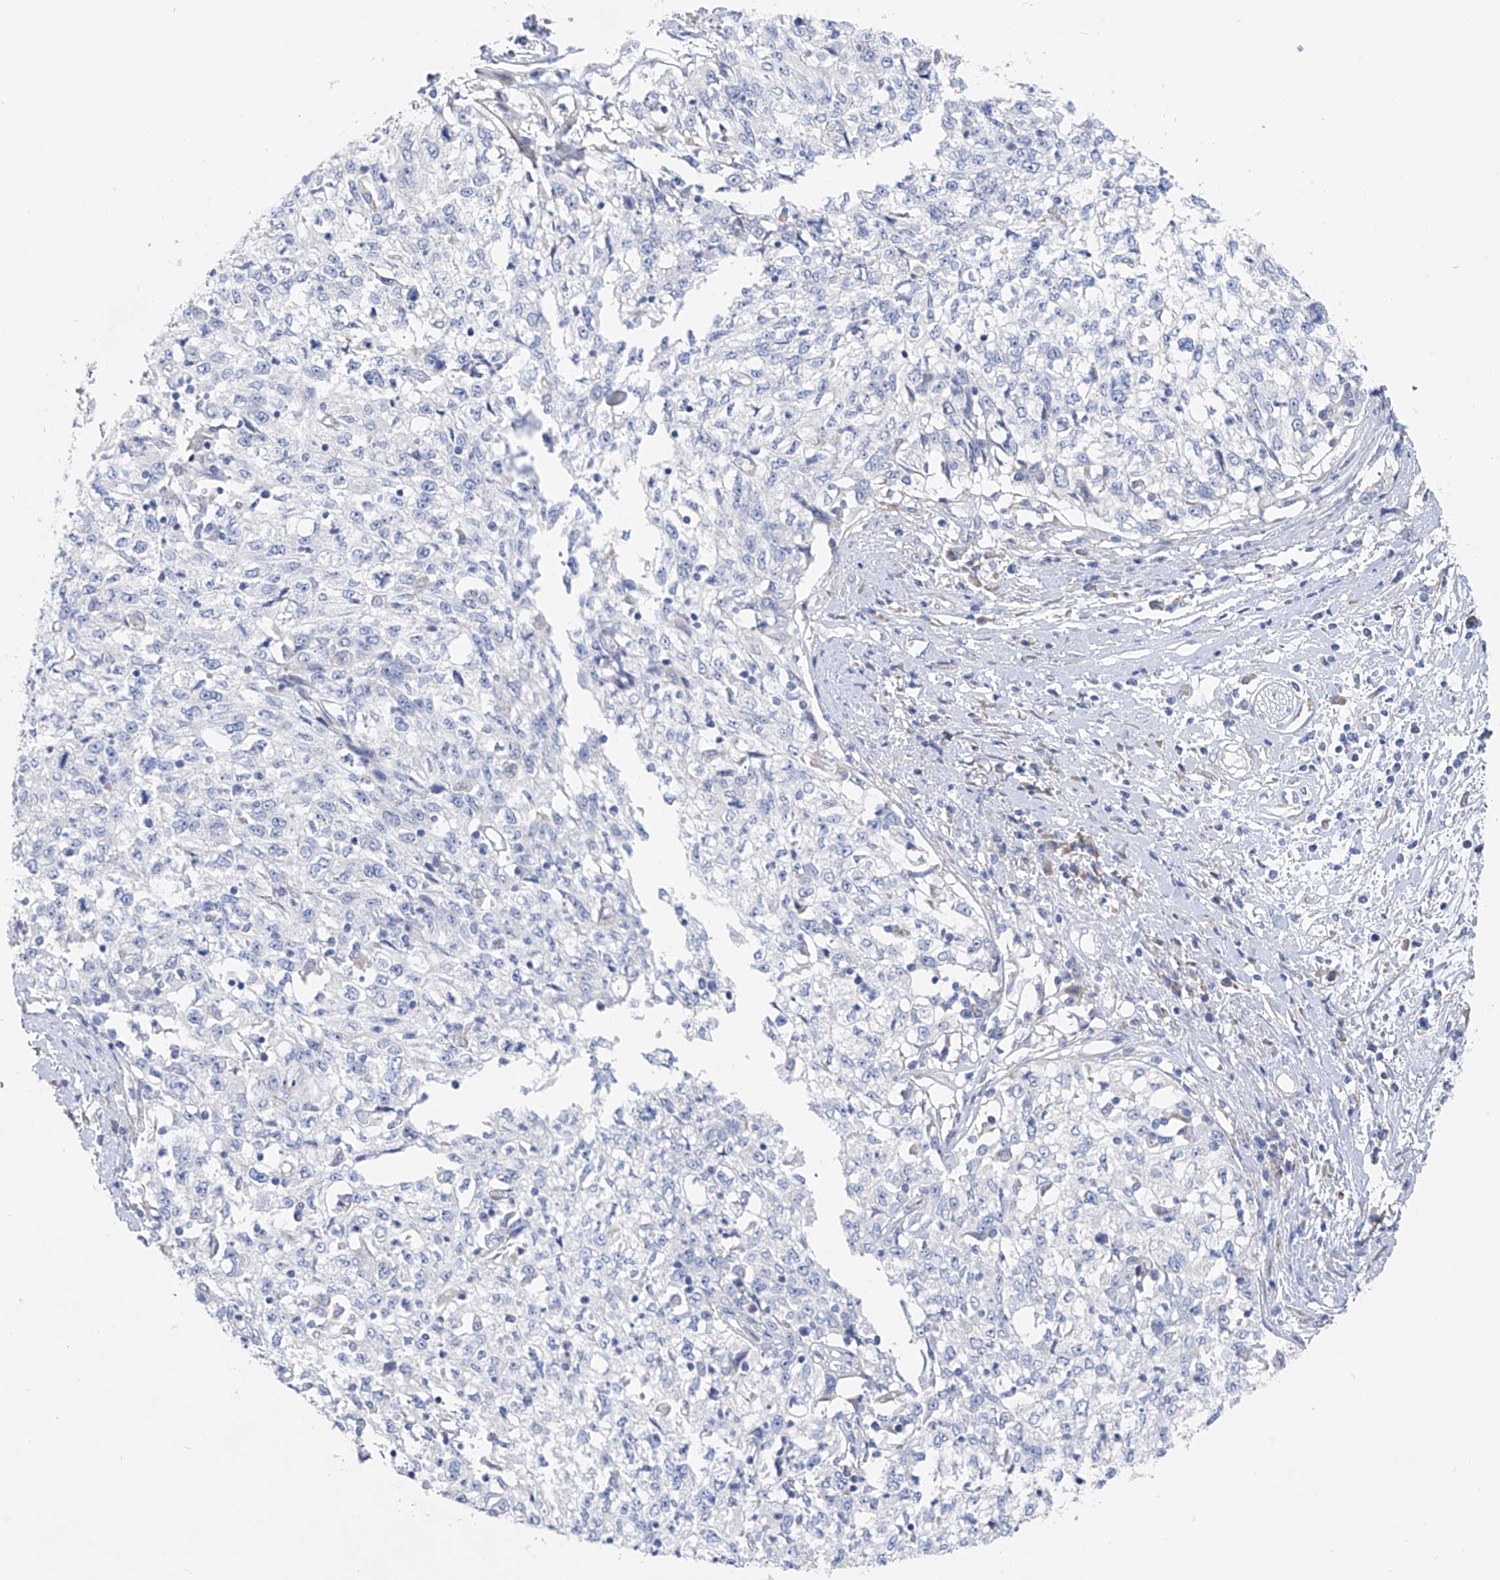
{"staining": {"intensity": "negative", "quantity": "none", "location": "none"}, "tissue": "cervical cancer", "cell_type": "Tumor cells", "image_type": "cancer", "snomed": [{"axis": "morphology", "description": "Squamous cell carcinoma, NOS"}, {"axis": "topography", "description": "Cervix"}], "caption": "This photomicrograph is of cervical cancer (squamous cell carcinoma) stained with immunohistochemistry (IHC) to label a protein in brown with the nuclei are counter-stained blue. There is no staining in tumor cells. (Brightfield microscopy of DAB (3,3'-diaminobenzidine) IHC at high magnification).", "gene": "UFL1", "patient": {"sex": "female", "age": 57}}